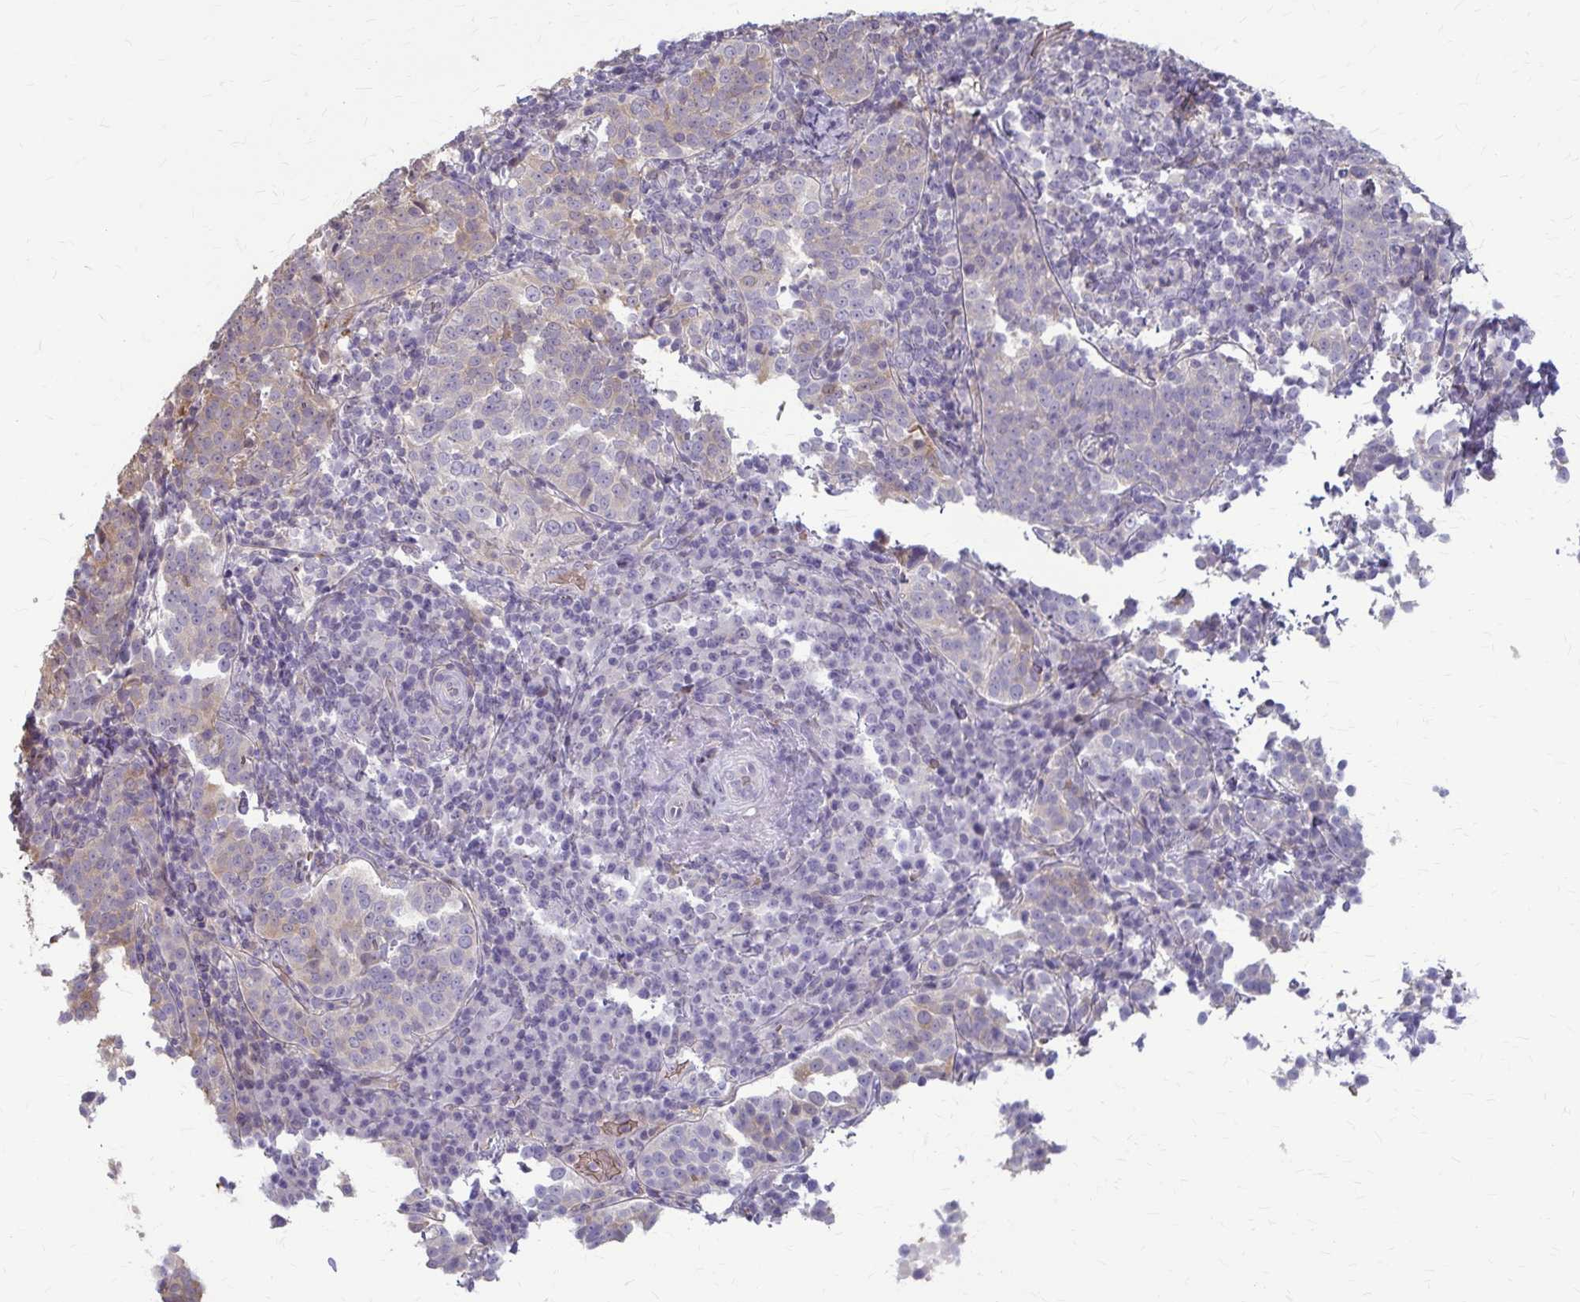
{"staining": {"intensity": "negative", "quantity": "none", "location": "none"}, "tissue": "cervical cancer", "cell_type": "Tumor cells", "image_type": "cancer", "snomed": [{"axis": "morphology", "description": "Squamous cell carcinoma, NOS"}, {"axis": "topography", "description": "Cervix"}], "caption": "The IHC photomicrograph has no significant expression in tumor cells of cervical cancer tissue.", "gene": "ZNF34", "patient": {"sex": "female", "age": 75}}